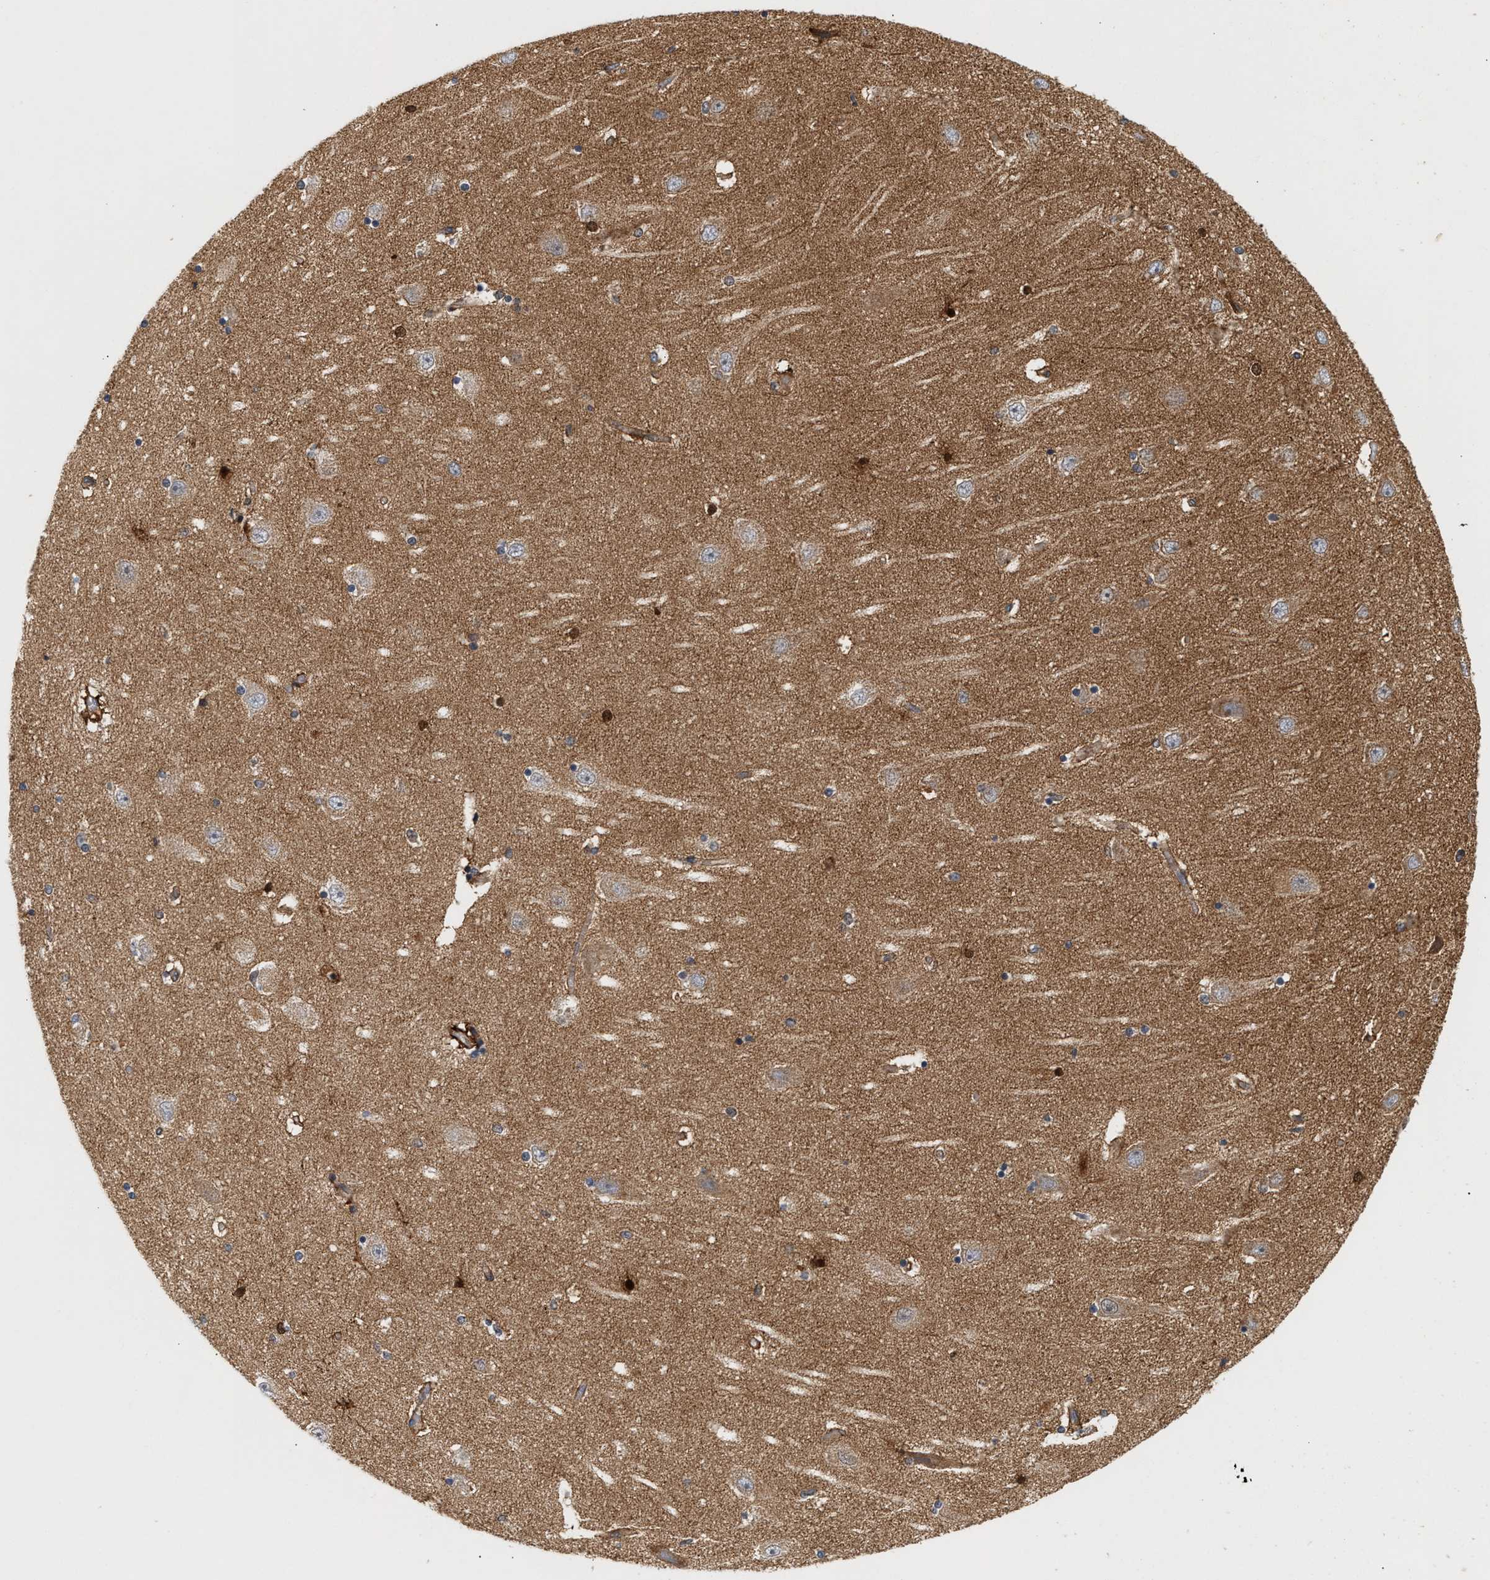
{"staining": {"intensity": "strong", "quantity": "<25%", "location": "nuclear"}, "tissue": "hippocampus", "cell_type": "Glial cells", "image_type": "normal", "snomed": [{"axis": "morphology", "description": "Normal tissue, NOS"}, {"axis": "topography", "description": "Hippocampus"}], "caption": "A medium amount of strong nuclear expression is present in approximately <25% of glial cells in normal hippocampus.", "gene": "PLCD1", "patient": {"sex": "female", "age": 54}}